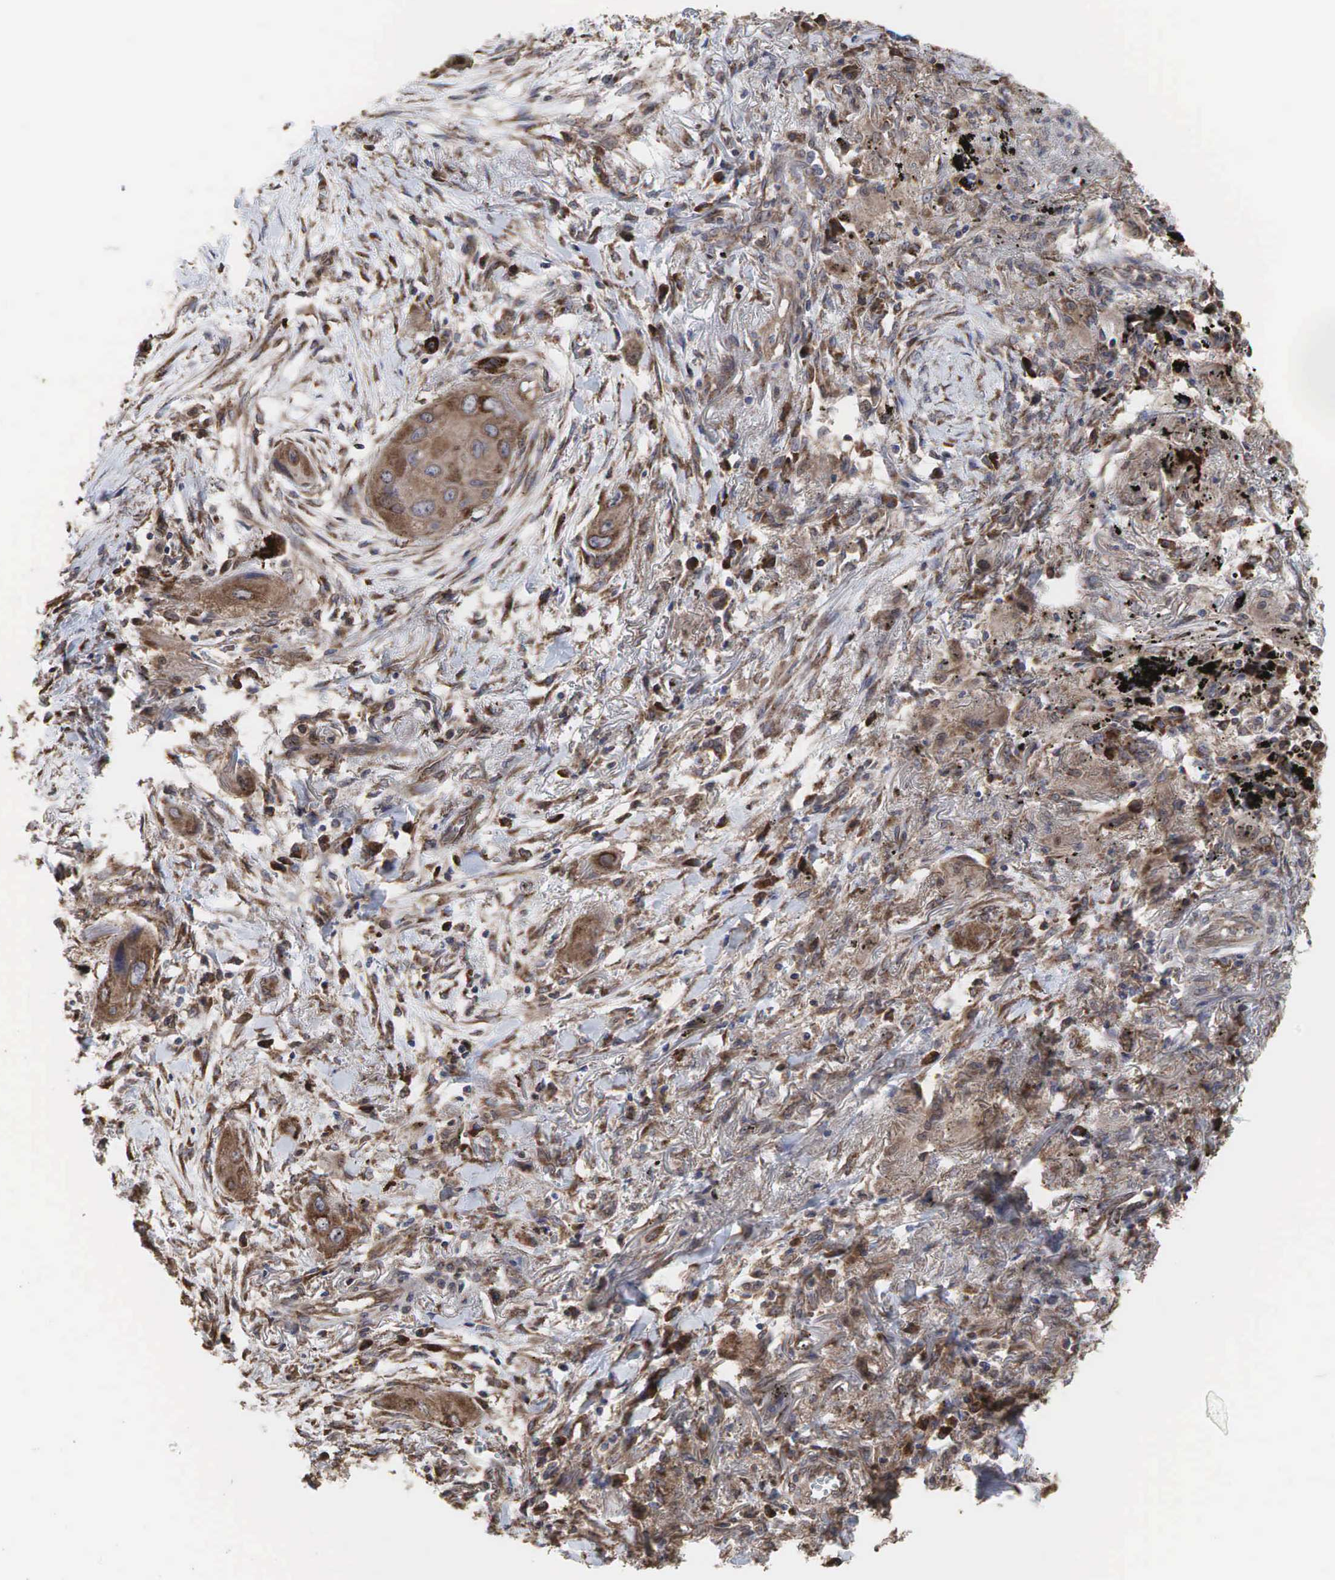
{"staining": {"intensity": "moderate", "quantity": ">75%", "location": "cytoplasmic/membranous"}, "tissue": "lung cancer", "cell_type": "Tumor cells", "image_type": "cancer", "snomed": [{"axis": "morphology", "description": "Squamous cell carcinoma, NOS"}, {"axis": "topography", "description": "Lung"}], "caption": "Tumor cells reveal moderate cytoplasmic/membranous expression in about >75% of cells in lung cancer (squamous cell carcinoma).", "gene": "PABPC5", "patient": {"sex": "male", "age": 71}}